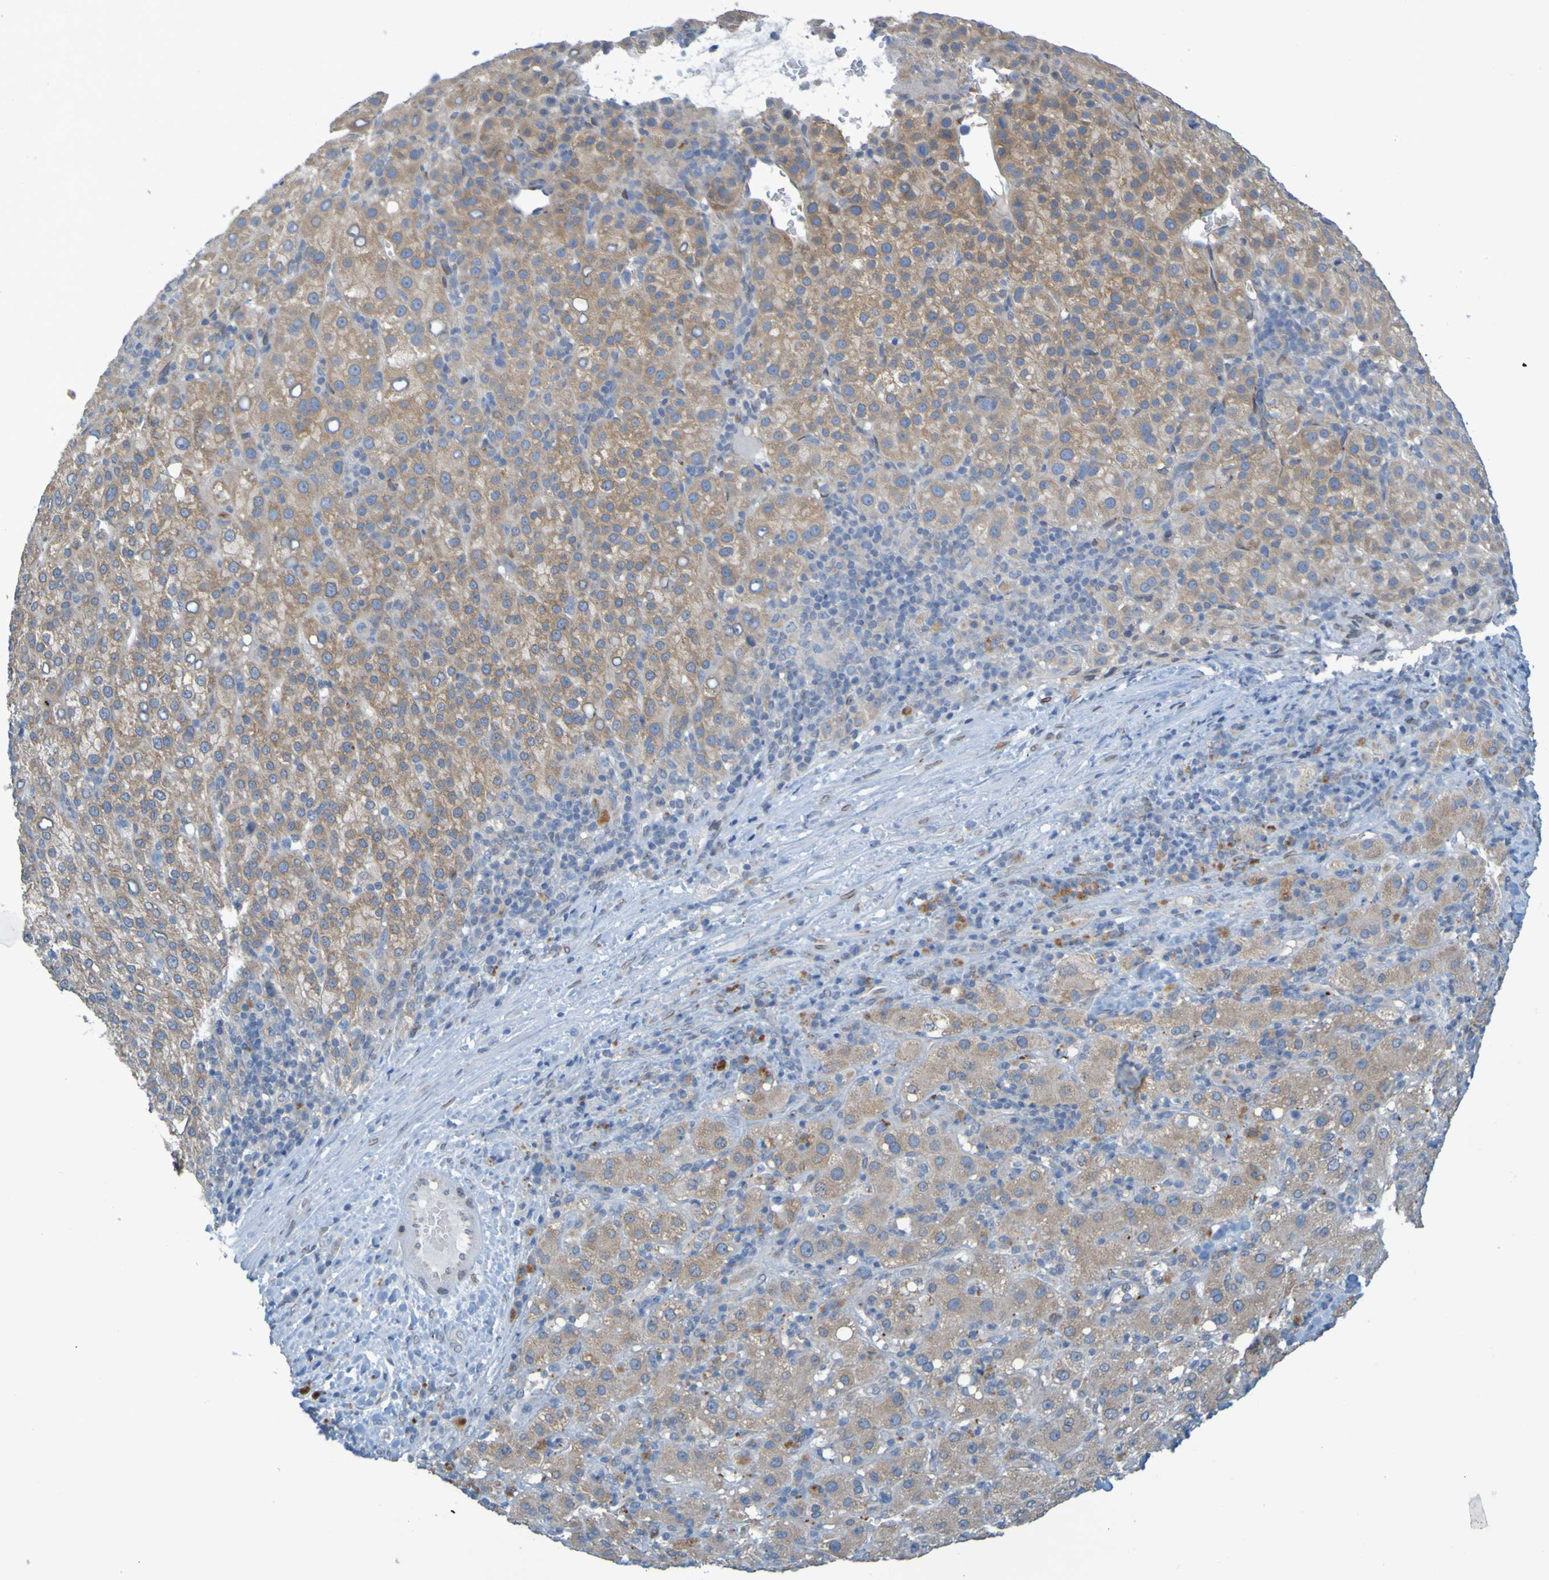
{"staining": {"intensity": "moderate", "quantity": ">75%", "location": "cytoplasmic/membranous"}, "tissue": "liver cancer", "cell_type": "Tumor cells", "image_type": "cancer", "snomed": [{"axis": "morphology", "description": "Carcinoma, Hepatocellular, NOS"}, {"axis": "topography", "description": "Liver"}], "caption": "A micrograph of liver cancer (hepatocellular carcinoma) stained for a protein exhibits moderate cytoplasmic/membranous brown staining in tumor cells.", "gene": "MAG", "patient": {"sex": "female", "age": 58}}